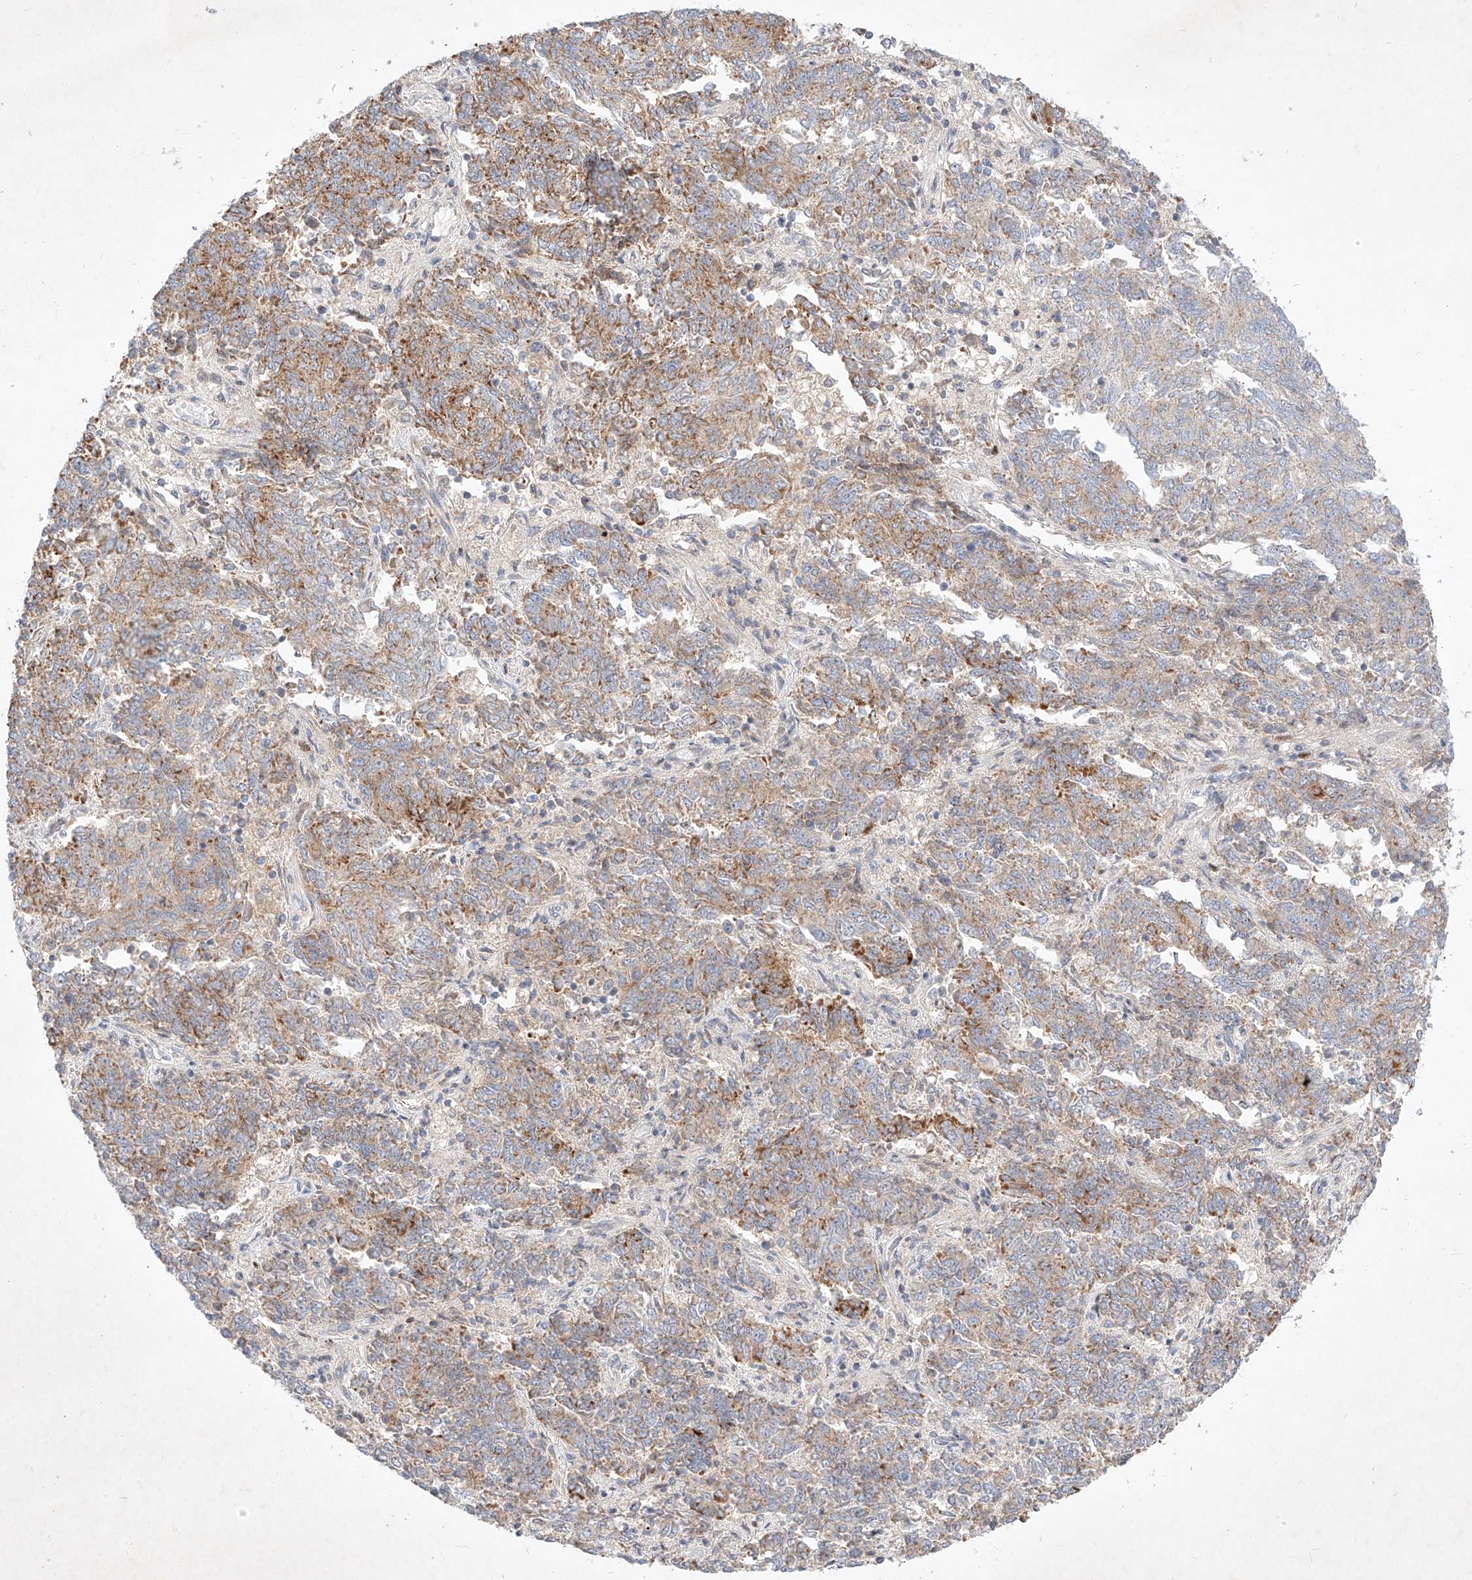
{"staining": {"intensity": "moderate", "quantity": "25%-75%", "location": "cytoplasmic/membranous"}, "tissue": "endometrial cancer", "cell_type": "Tumor cells", "image_type": "cancer", "snomed": [{"axis": "morphology", "description": "Adenocarcinoma, NOS"}, {"axis": "topography", "description": "Endometrium"}], "caption": "Protein analysis of endometrial cancer tissue exhibits moderate cytoplasmic/membranous staining in about 25%-75% of tumor cells.", "gene": "OSGEPL1", "patient": {"sex": "female", "age": 80}}